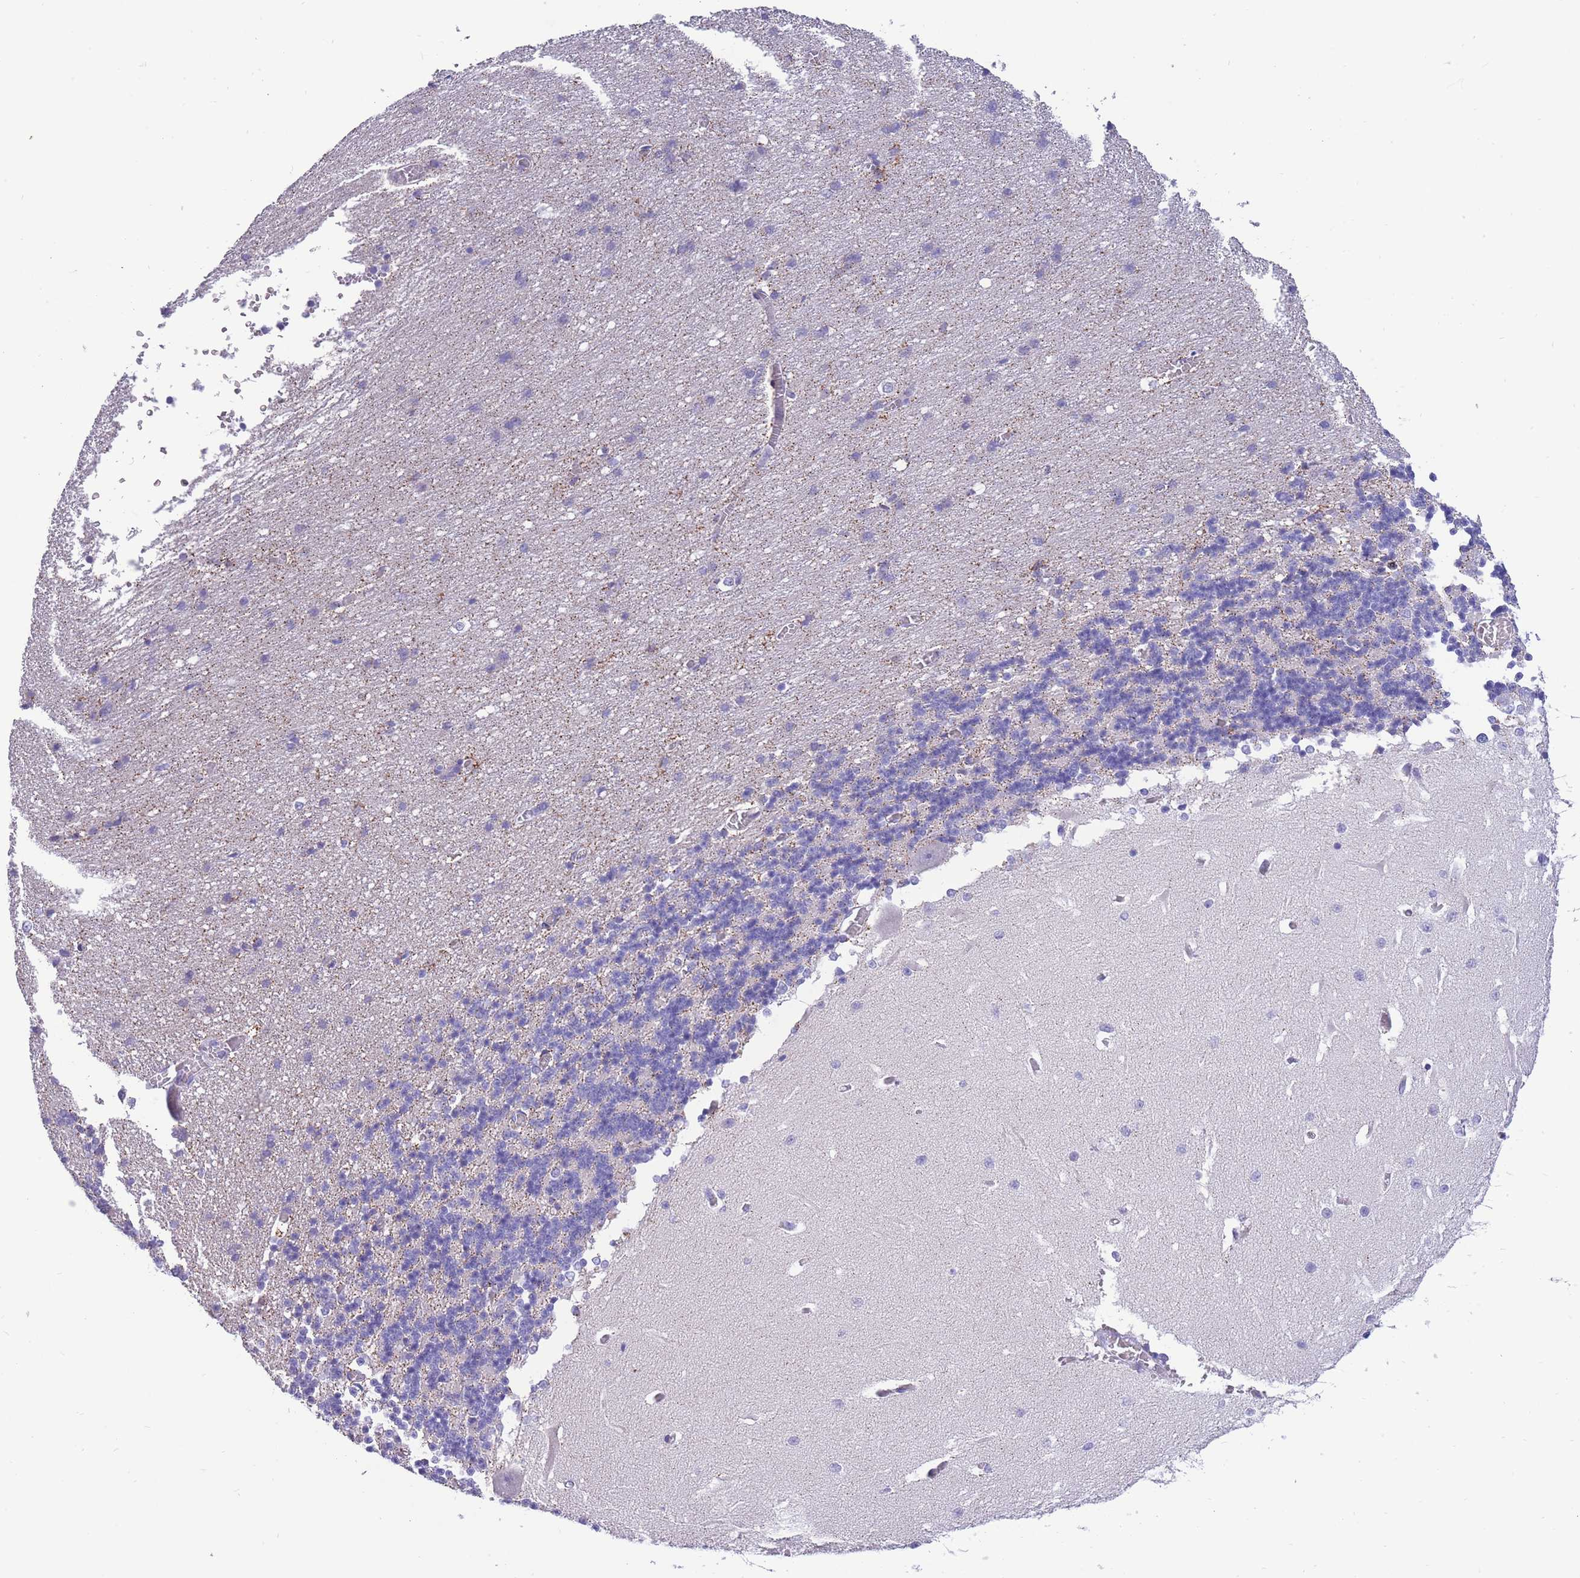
{"staining": {"intensity": "negative", "quantity": "none", "location": "none"}, "tissue": "cerebellum", "cell_type": "Cells in granular layer", "image_type": "normal", "snomed": [{"axis": "morphology", "description": "Normal tissue, NOS"}, {"axis": "topography", "description": "Cerebellum"}], "caption": "Photomicrograph shows no significant protein expression in cells in granular layer of normal cerebellum.", "gene": "INTS2", "patient": {"sex": "male", "age": 37}}